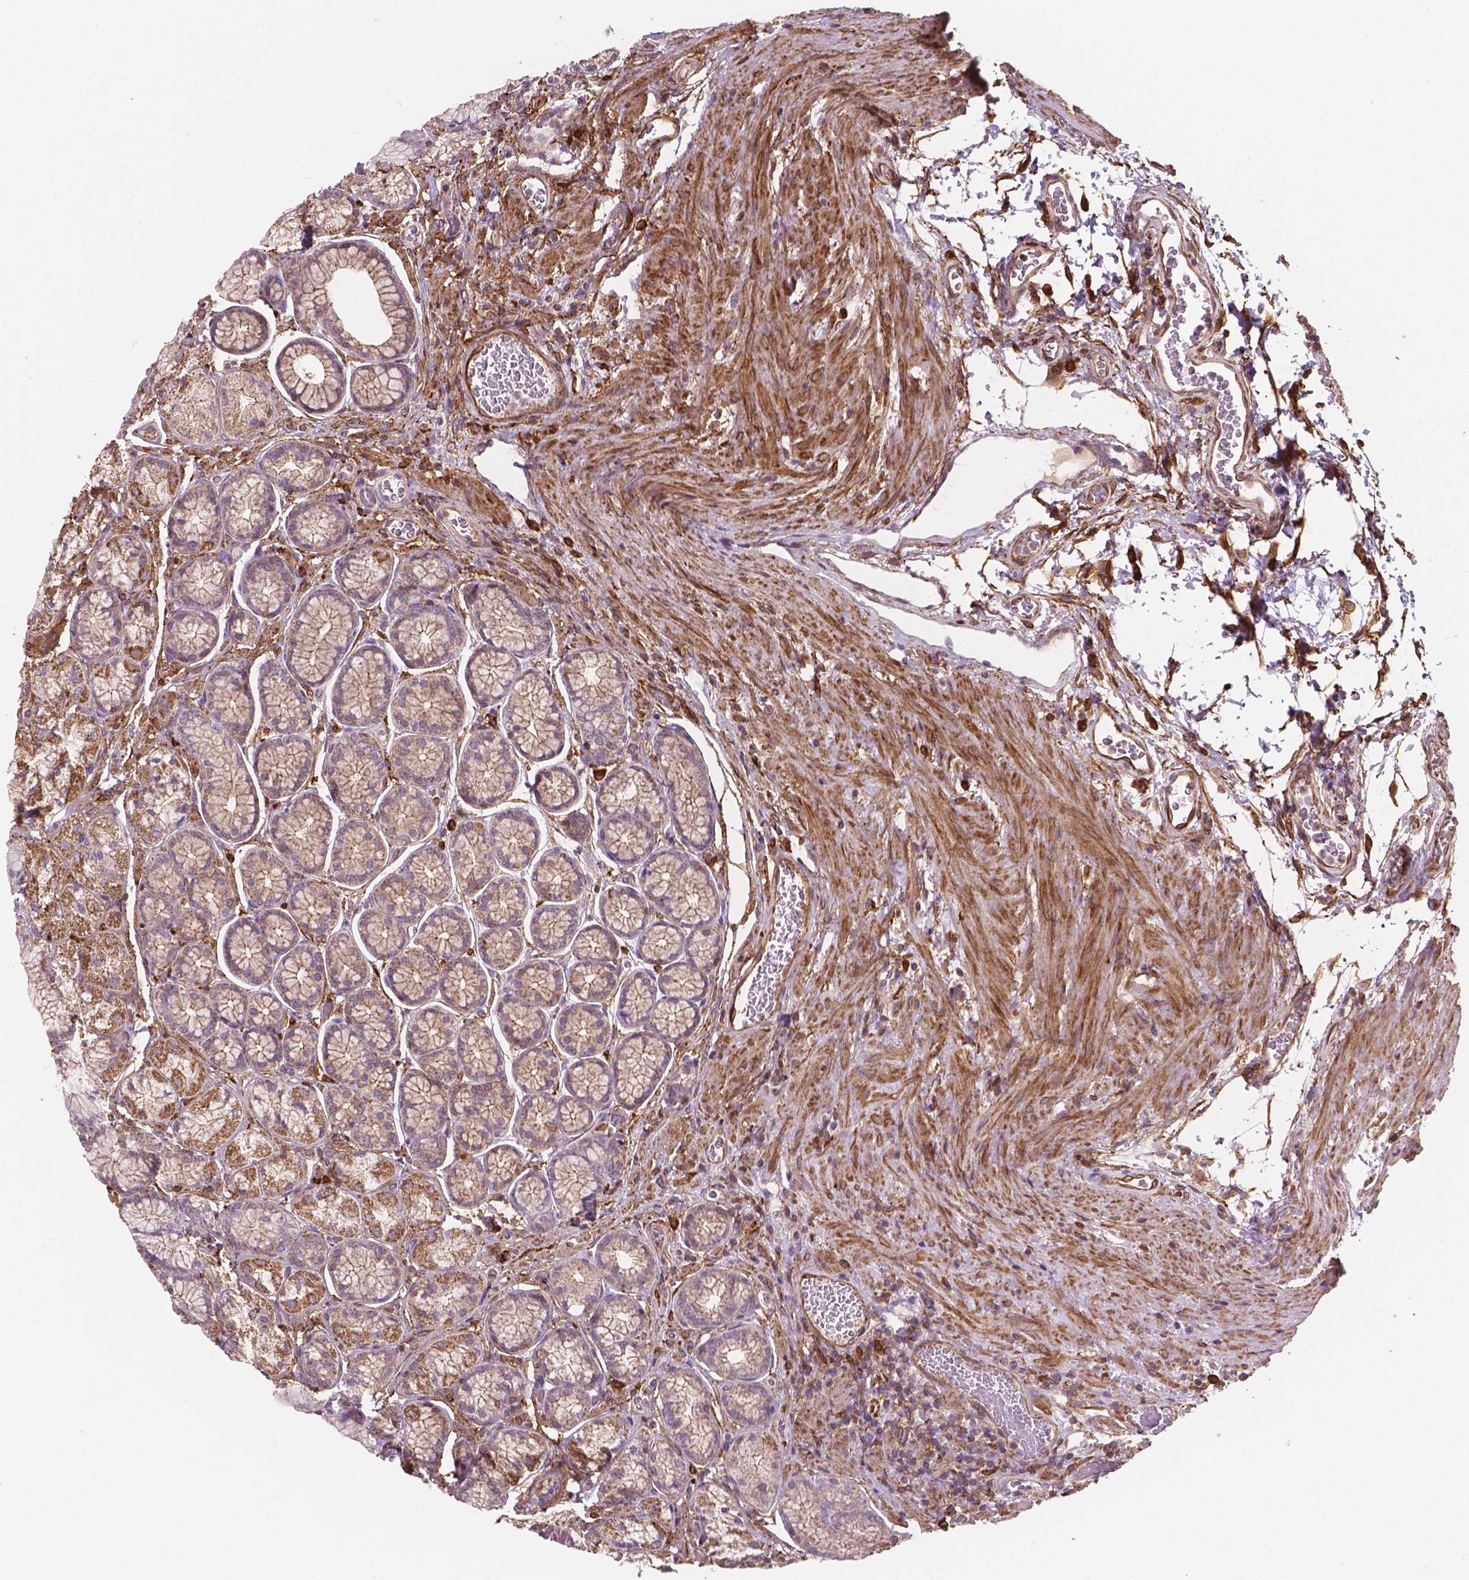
{"staining": {"intensity": "moderate", "quantity": "25%-75%", "location": "cytoplasmic/membranous"}, "tissue": "stomach", "cell_type": "Glandular cells", "image_type": "normal", "snomed": [{"axis": "morphology", "description": "Normal tissue, NOS"}, {"axis": "morphology", "description": "Adenocarcinoma, NOS"}, {"axis": "morphology", "description": "Adenocarcinoma, High grade"}, {"axis": "topography", "description": "Stomach, upper"}, {"axis": "topography", "description": "Stomach"}], "caption": "Stomach stained with DAB IHC demonstrates medium levels of moderate cytoplasmic/membranous expression in approximately 25%-75% of glandular cells. The staining is performed using DAB (3,3'-diaminobenzidine) brown chromogen to label protein expression. The nuclei are counter-stained blue using hematoxylin.", "gene": "TCAF1", "patient": {"sex": "female", "age": 65}}